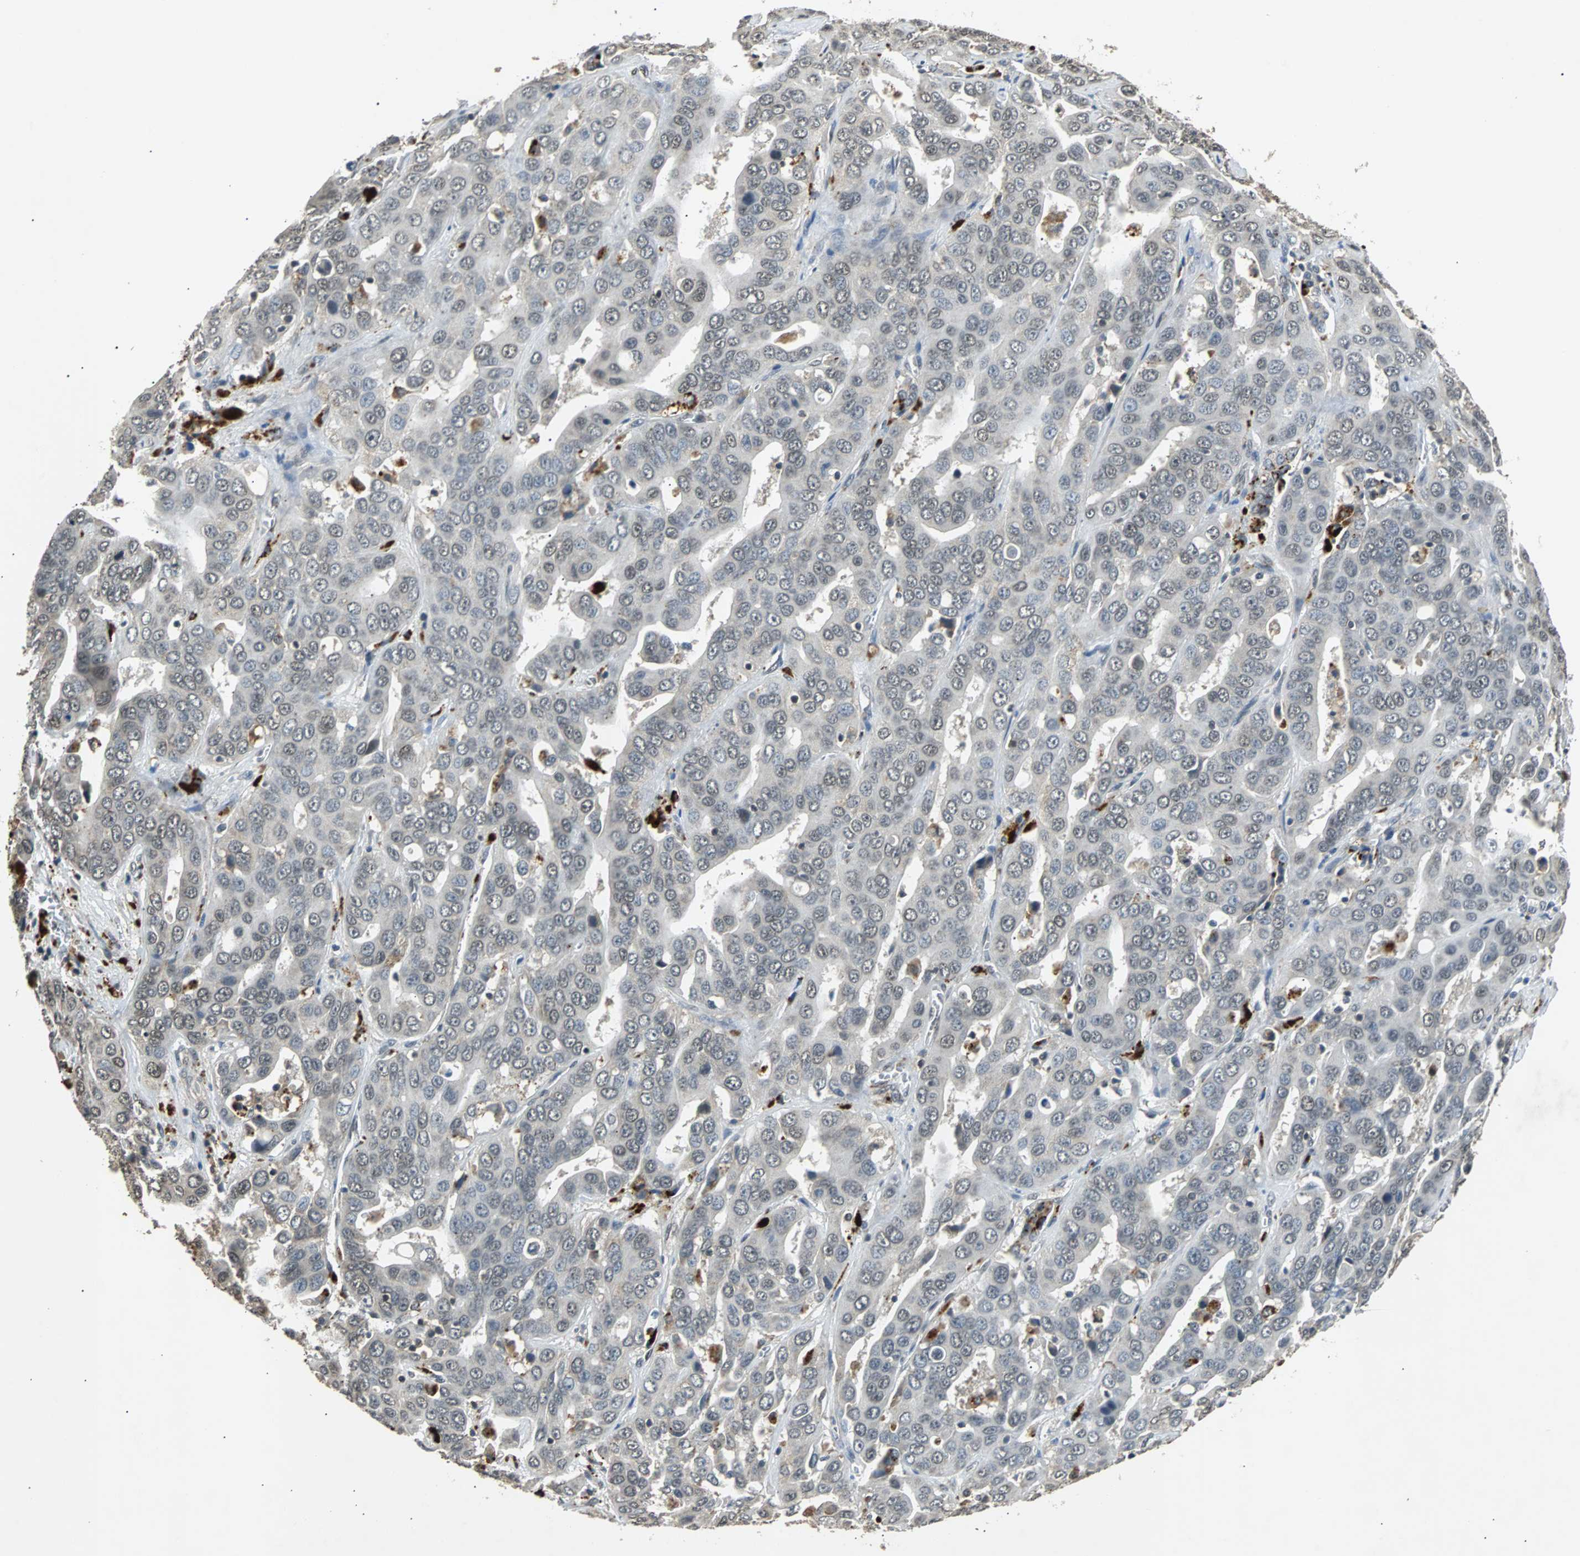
{"staining": {"intensity": "negative", "quantity": "none", "location": "none"}, "tissue": "liver cancer", "cell_type": "Tumor cells", "image_type": "cancer", "snomed": [{"axis": "morphology", "description": "Cholangiocarcinoma"}, {"axis": "topography", "description": "Liver"}], "caption": "Tumor cells are negative for protein expression in human cholangiocarcinoma (liver).", "gene": "PHC1", "patient": {"sex": "female", "age": 52}}